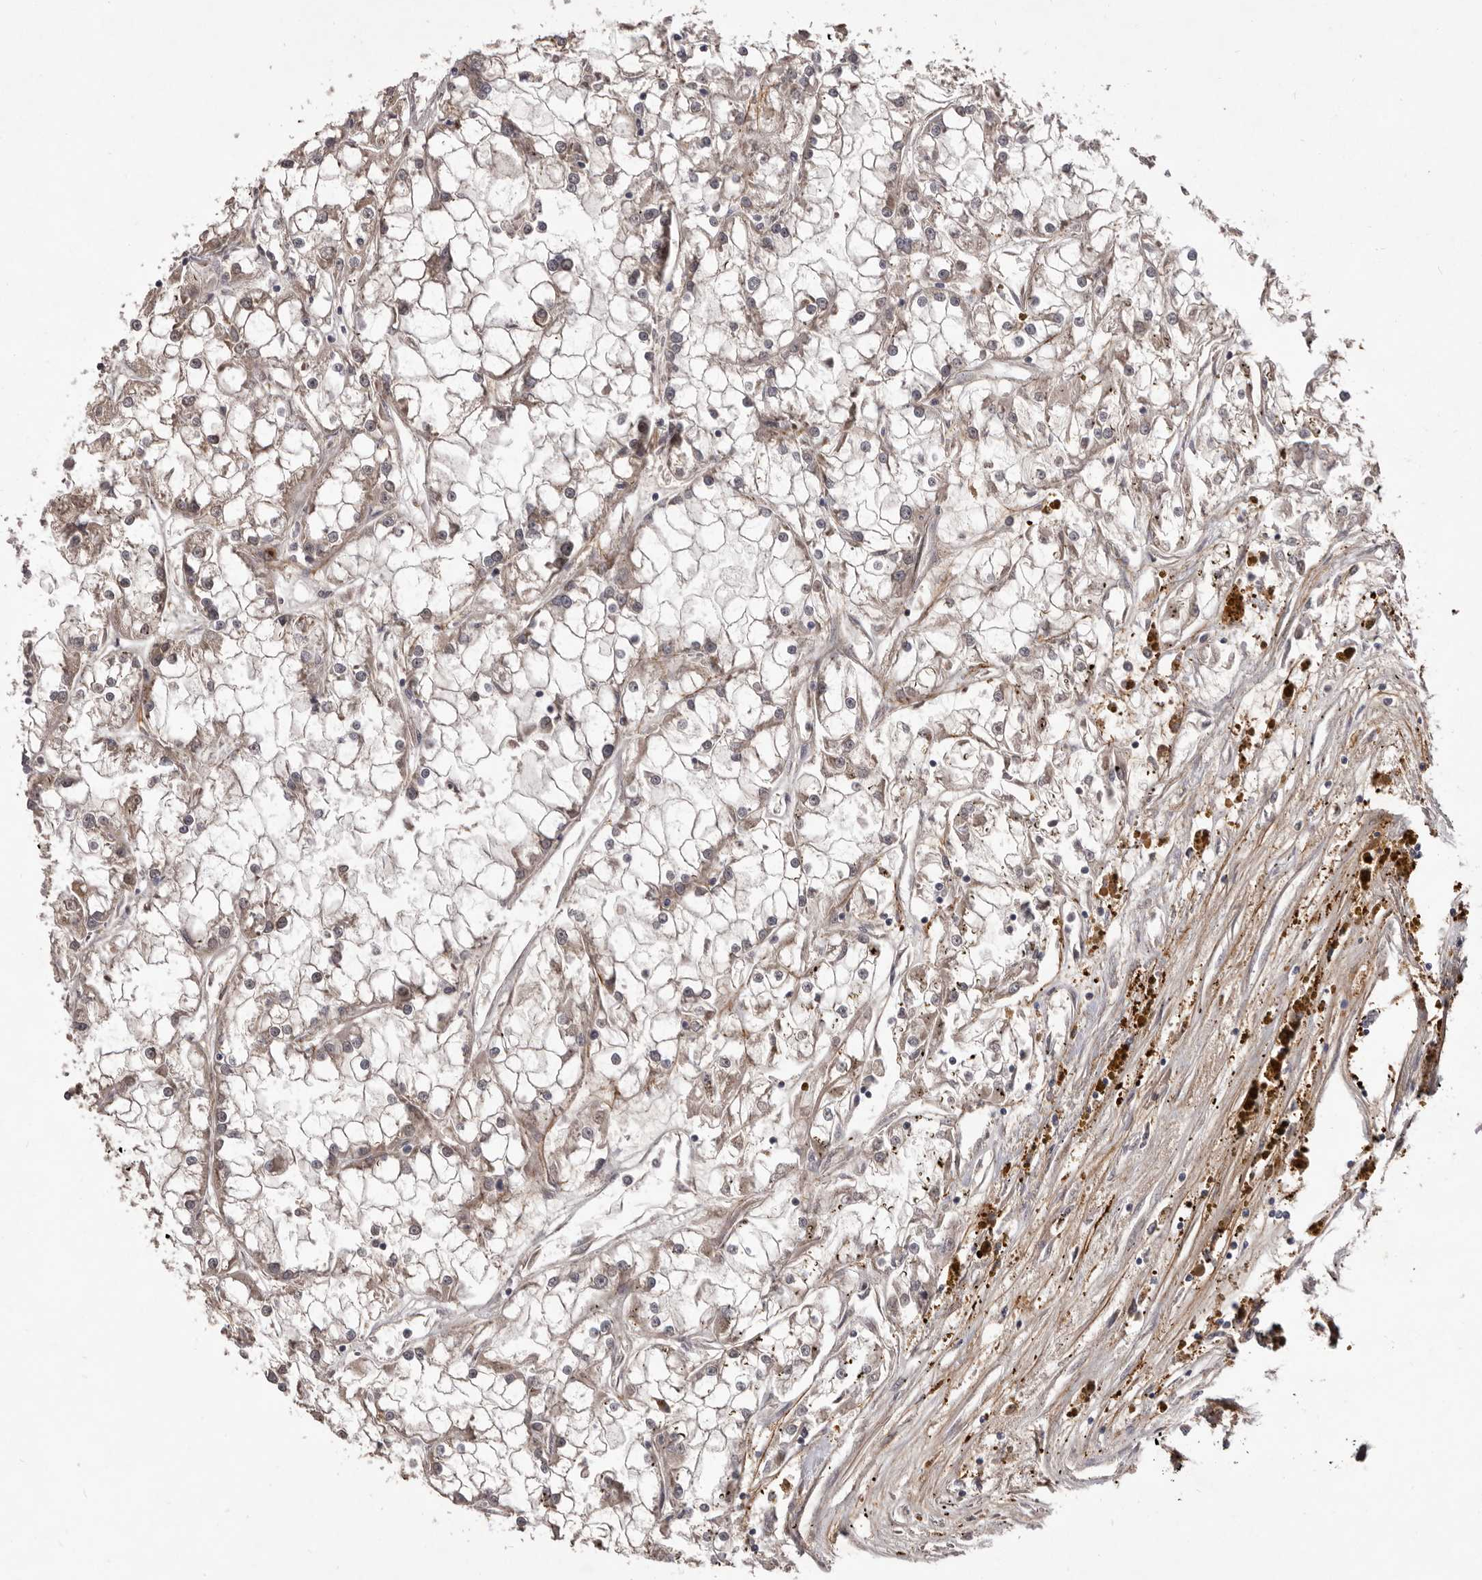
{"staining": {"intensity": "weak", "quantity": "<25%", "location": "cytoplasmic/membranous"}, "tissue": "renal cancer", "cell_type": "Tumor cells", "image_type": "cancer", "snomed": [{"axis": "morphology", "description": "Adenocarcinoma, NOS"}, {"axis": "topography", "description": "Kidney"}], "caption": "Protein analysis of renal adenocarcinoma demonstrates no significant positivity in tumor cells. Nuclei are stained in blue.", "gene": "HBS1L", "patient": {"sex": "female", "age": 52}}